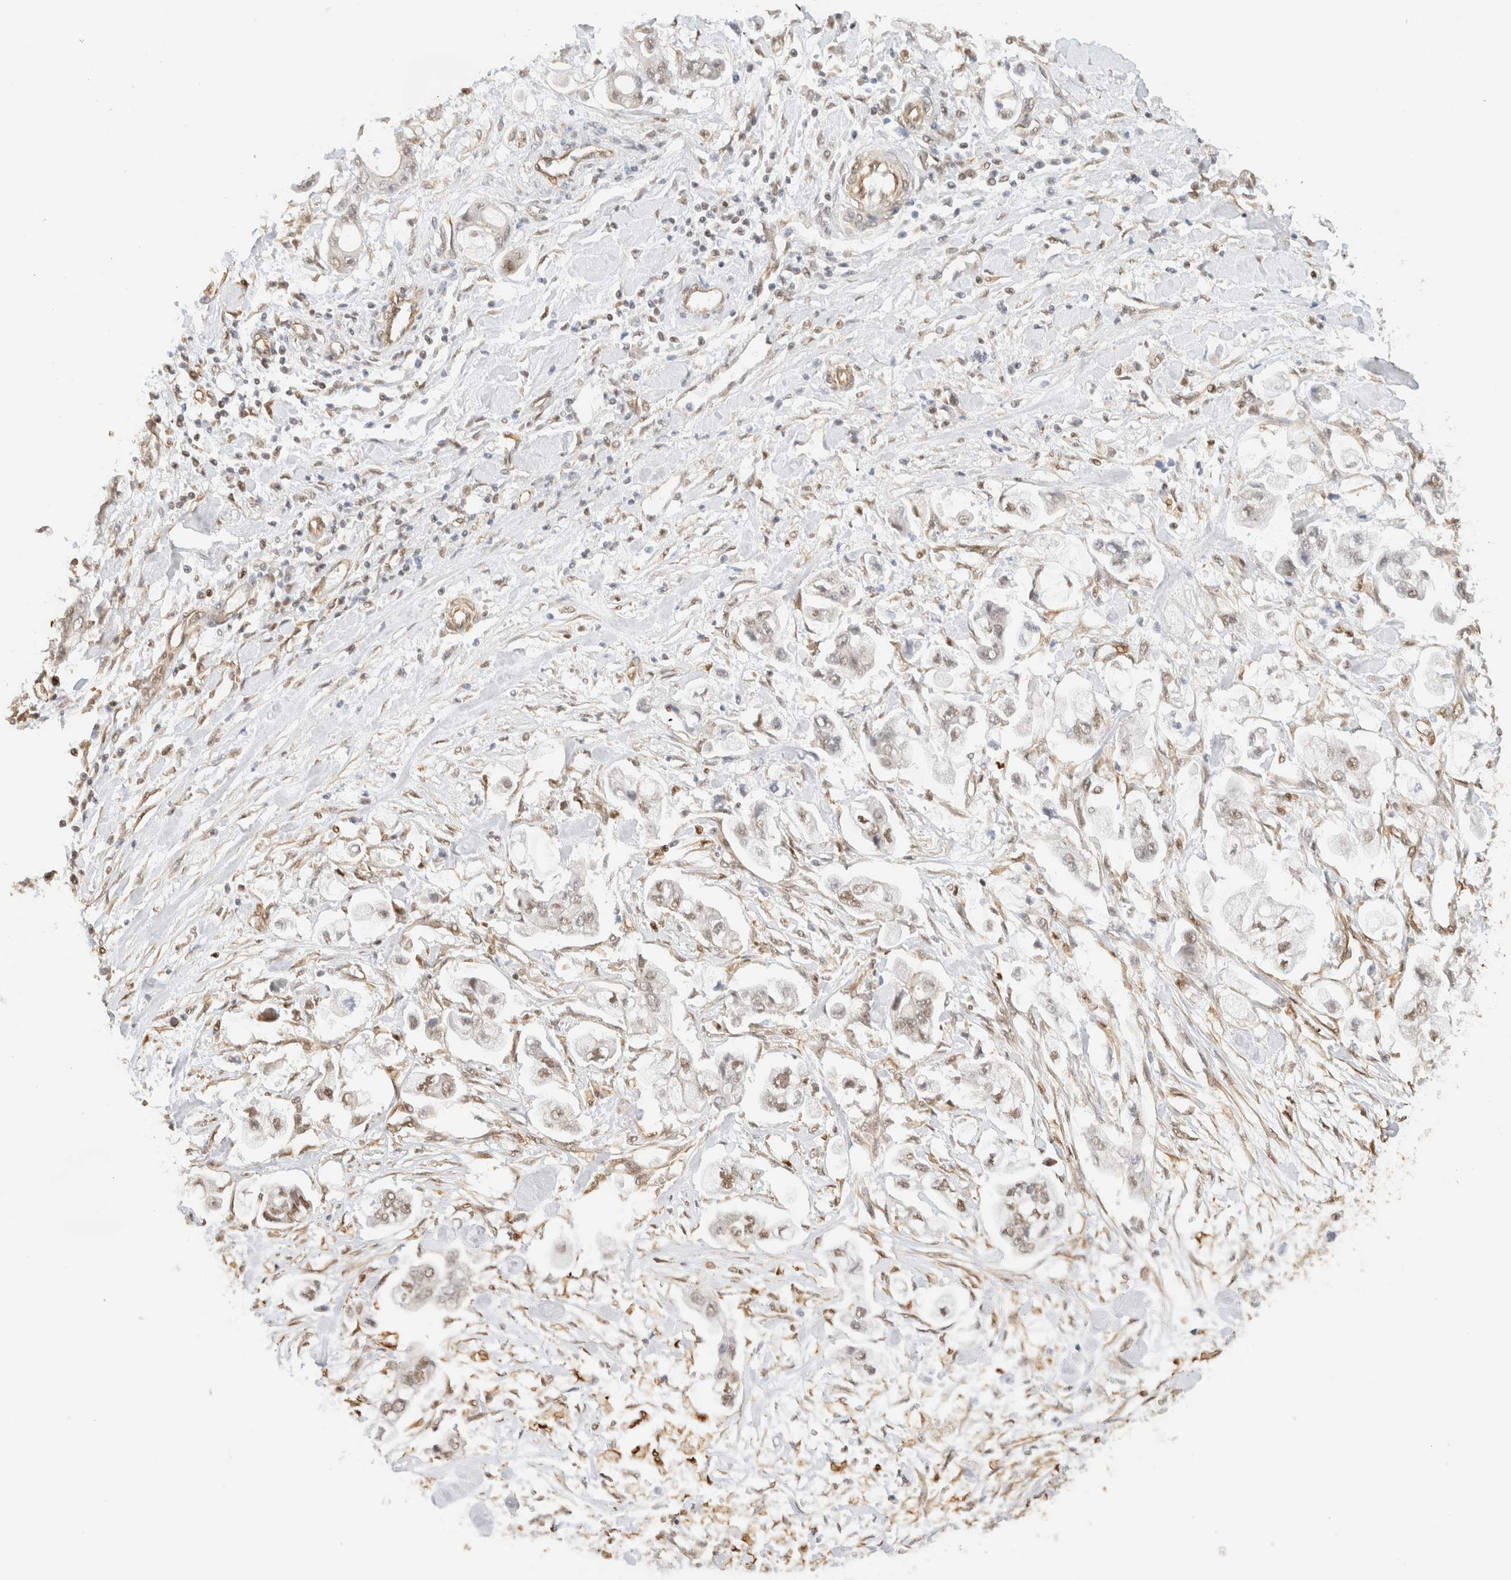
{"staining": {"intensity": "weak", "quantity": "25%-75%", "location": "nuclear"}, "tissue": "stomach cancer", "cell_type": "Tumor cells", "image_type": "cancer", "snomed": [{"axis": "morphology", "description": "Normal tissue, NOS"}, {"axis": "morphology", "description": "Adenocarcinoma, NOS"}, {"axis": "topography", "description": "Stomach"}], "caption": "Immunohistochemical staining of stomach adenocarcinoma exhibits weak nuclear protein expression in about 25%-75% of tumor cells. The protein of interest is stained brown, and the nuclei are stained in blue (DAB (3,3'-diaminobenzidine) IHC with brightfield microscopy, high magnification).", "gene": "ARID5A", "patient": {"sex": "male", "age": 62}}